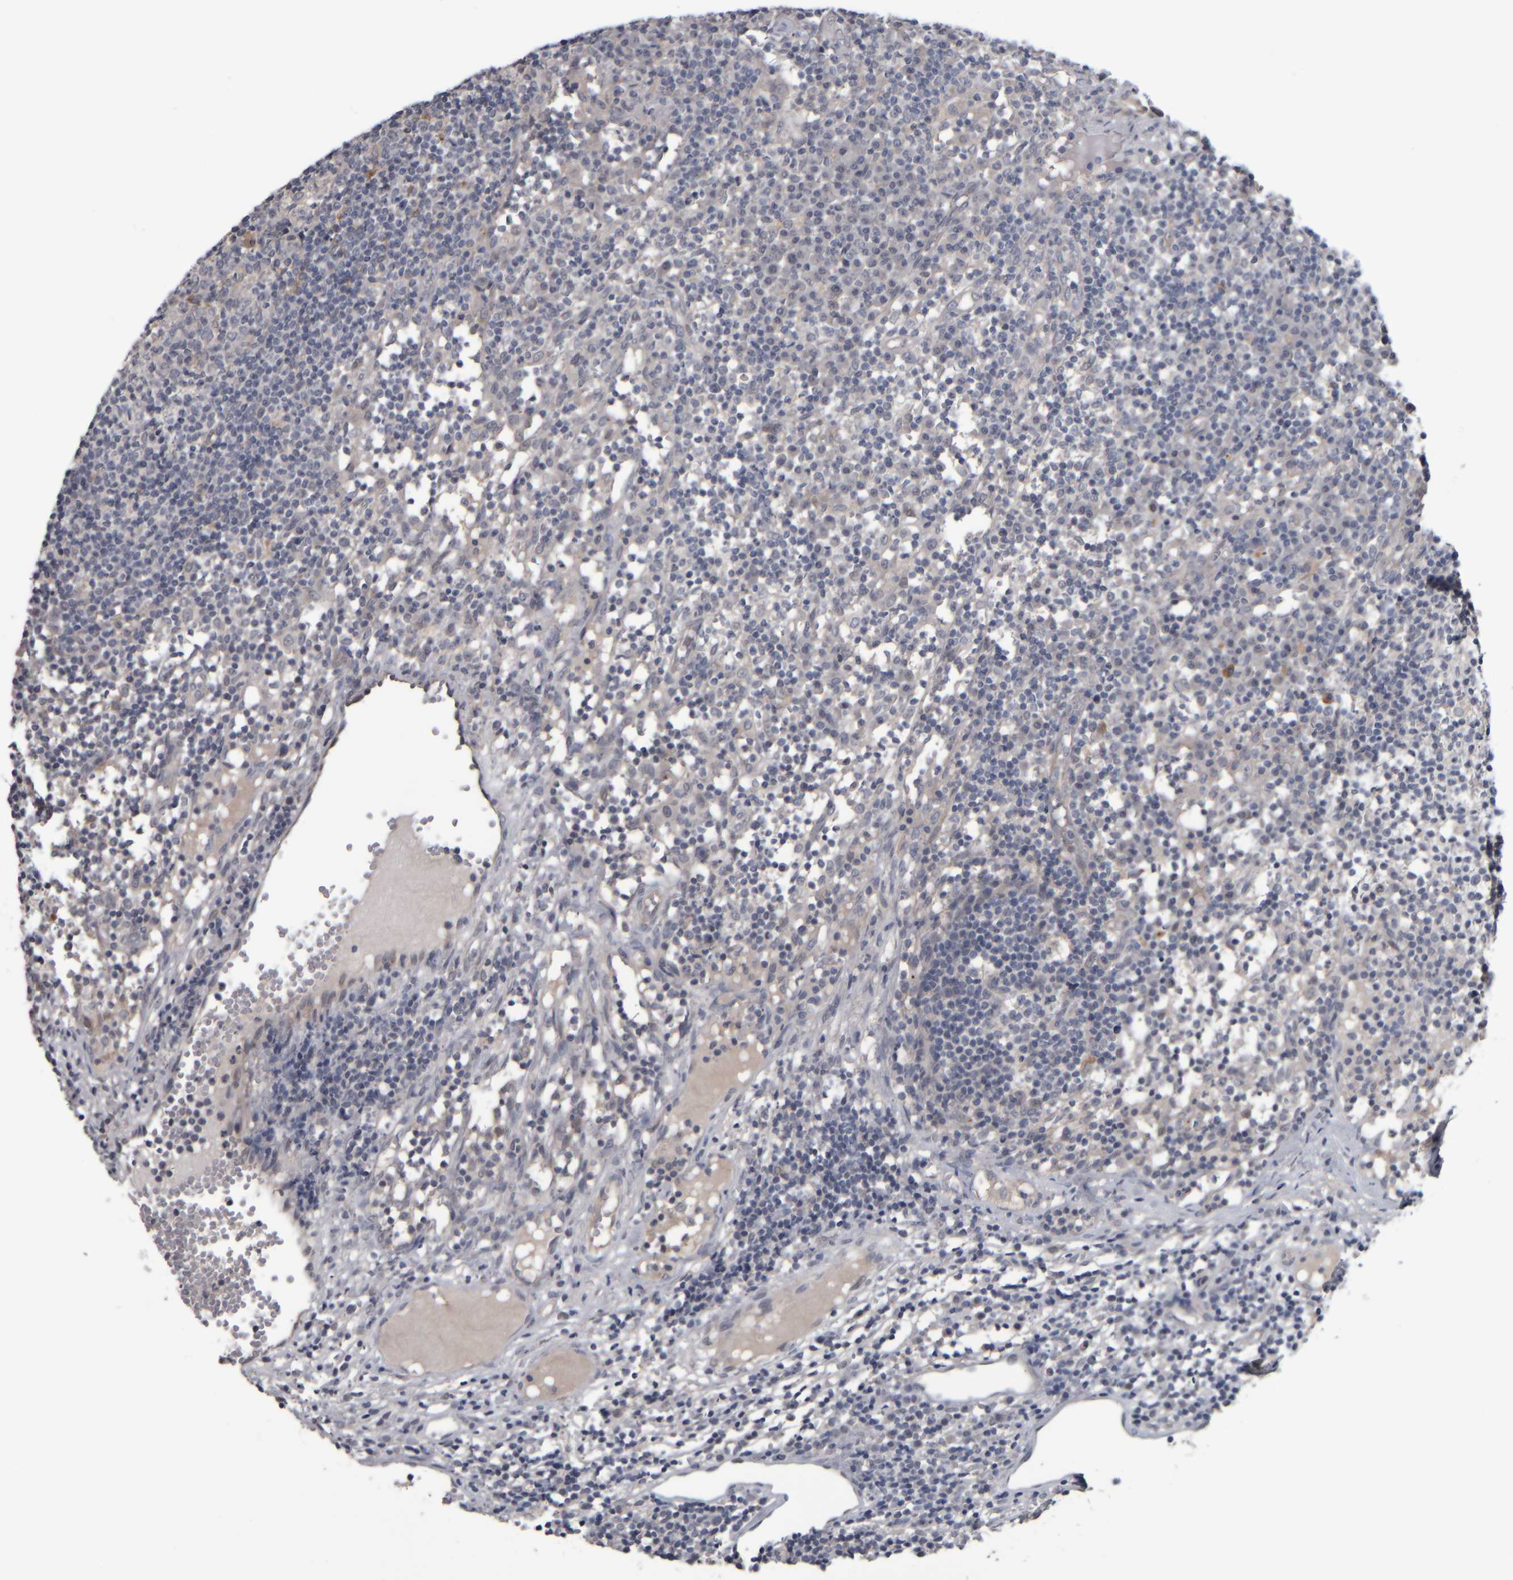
{"staining": {"intensity": "moderate", "quantity": "<25%", "location": "cytoplasmic/membranous"}, "tissue": "lymph node", "cell_type": "Germinal center cells", "image_type": "normal", "snomed": [{"axis": "morphology", "description": "Normal tissue, NOS"}, {"axis": "morphology", "description": "Inflammation, NOS"}, {"axis": "topography", "description": "Lymph node"}], "caption": "About <25% of germinal center cells in unremarkable human lymph node display moderate cytoplasmic/membranous protein expression as visualized by brown immunohistochemical staining.", "gene": "COL14A1", "patient": {"sex": "male", "age": 55}}